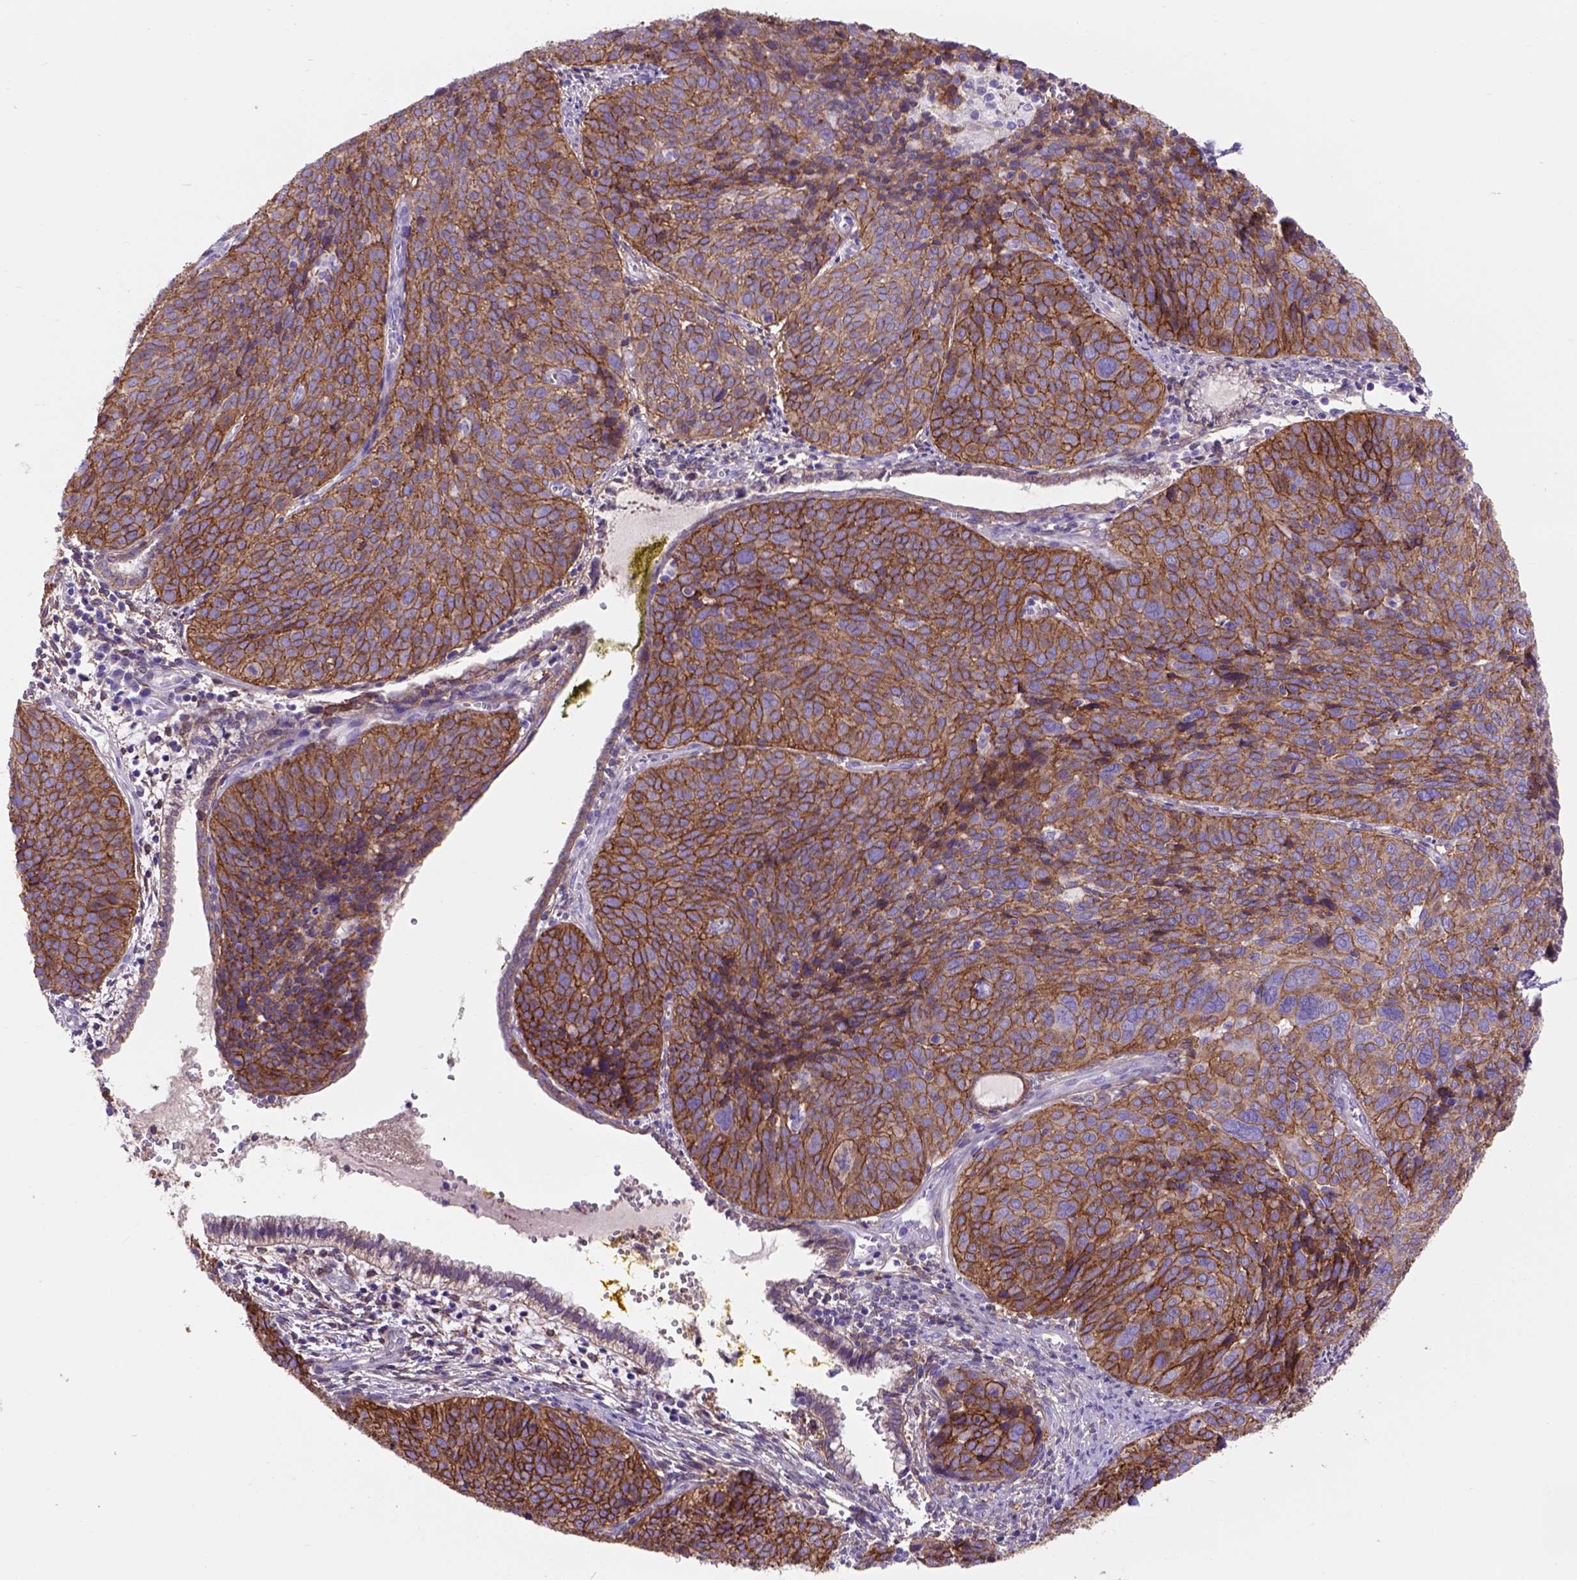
{"staining": {"intensity": "moderate", "quantity": ">75%", "location": "cytoplasmic/membranous"}, "tissue": "cervical cancer", "cell_type": "Tumor cells", "image_type": "cancer", "snomed": [{"axis": "morphology", "description": "Squamous cell carcinoma, NOS"}, {"axis": "topography", "description": "Cervix"}], "caption": "The photomicrograph reveals immunohistochemical staining of cervical cancer (squamous cell carcinoma). There is moderate cytoplasmic/membranous positivity is seen in about >75% of tumor cells. (Stains: DAB in brown, nuclei in blue, Microscopy: brightfield microscopy at high magnification).", "gene": "EGFR", "patient": {"sex": "female", "age": 39}}